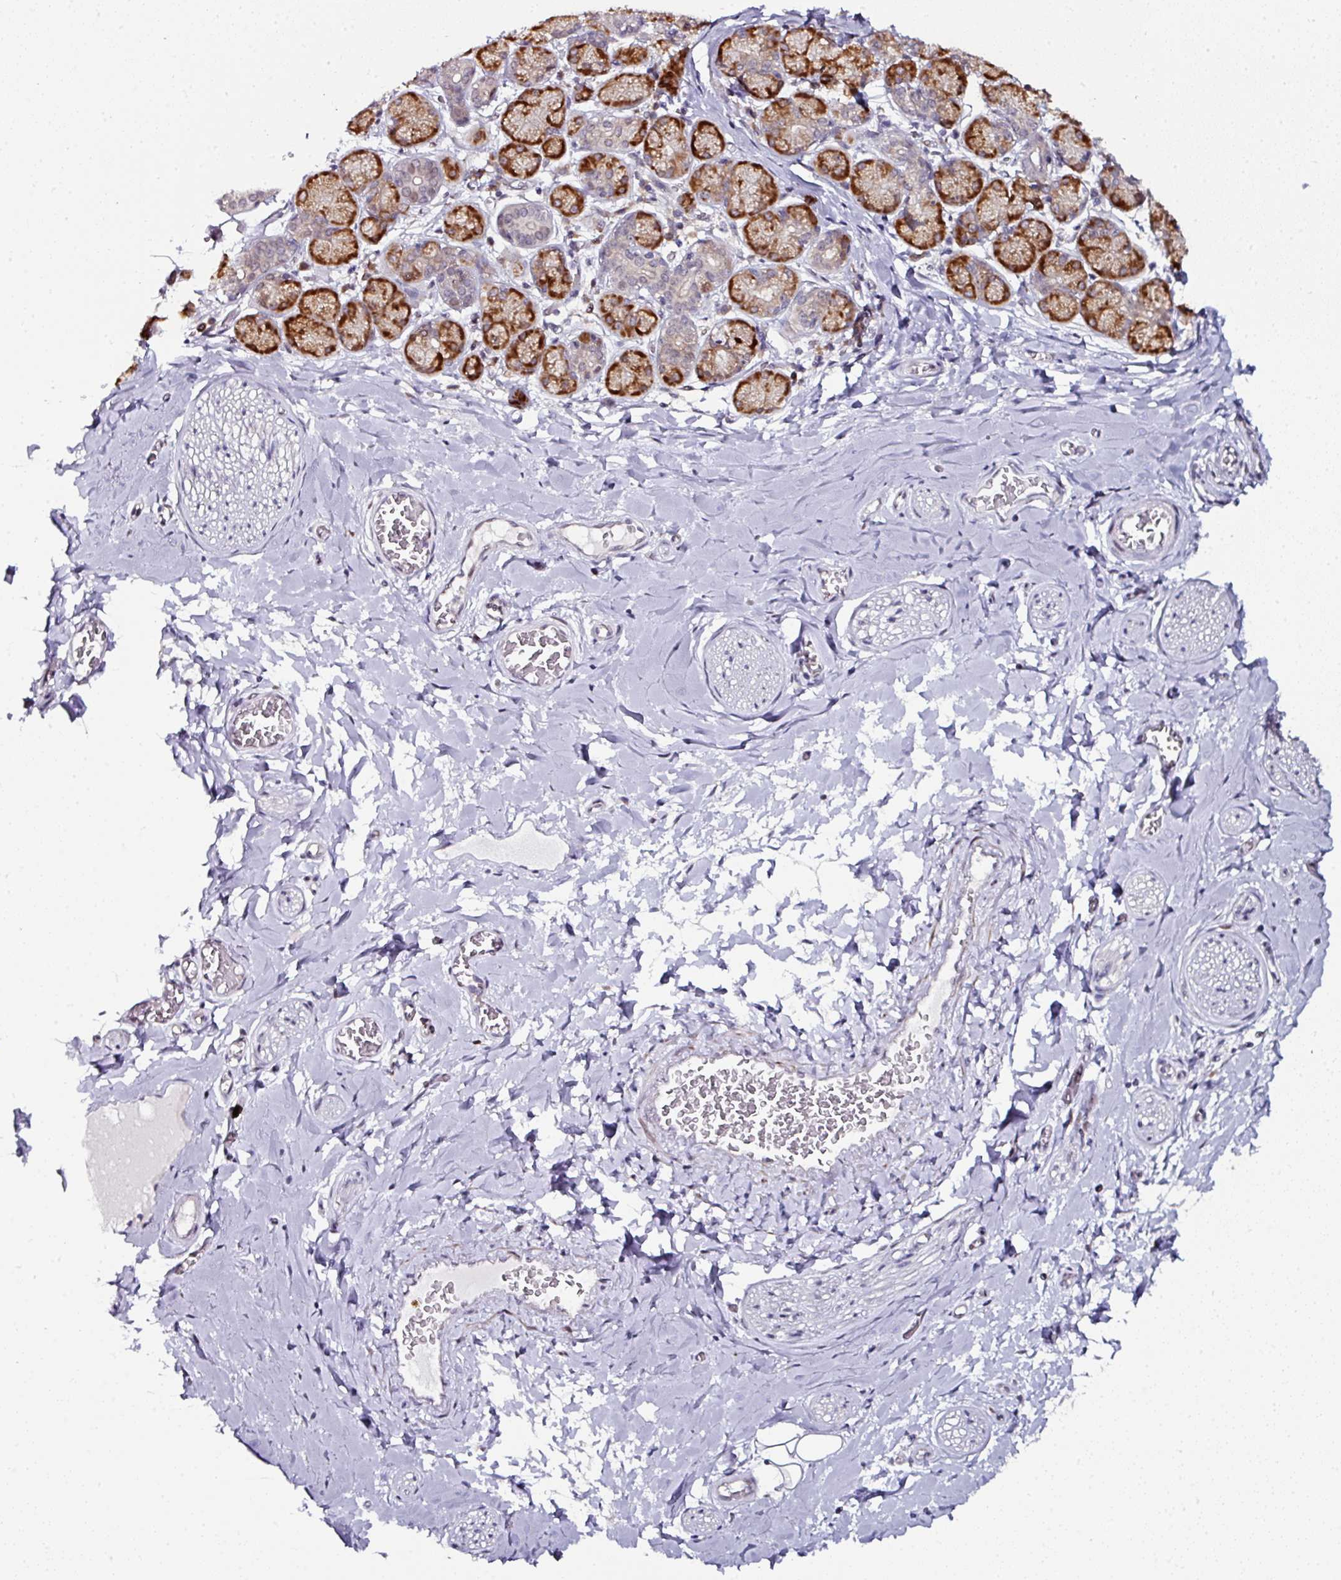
{"staining": {"intensity": "negative", "quantity": "none", "location": "none"}, "tissue": "adipose tissue", "cell_type": "Adipocytes", "image_type": "normal", "snomed": [{"axis": "morphology", "description": "Normal tissue, NOS"}, {"axis": "topography", "description": "Salivary gland"}, {"axis": "topography", "description": "Peripheral nerve tissue"}], "caption": "Immunohistochemical staining of unremarkable human adipose tissue shows no significant positivity in adipocytes. (DAB IHC, high magnification).", "gene": "APOLD1", "patient": {"sex": "female", "age": 24}}